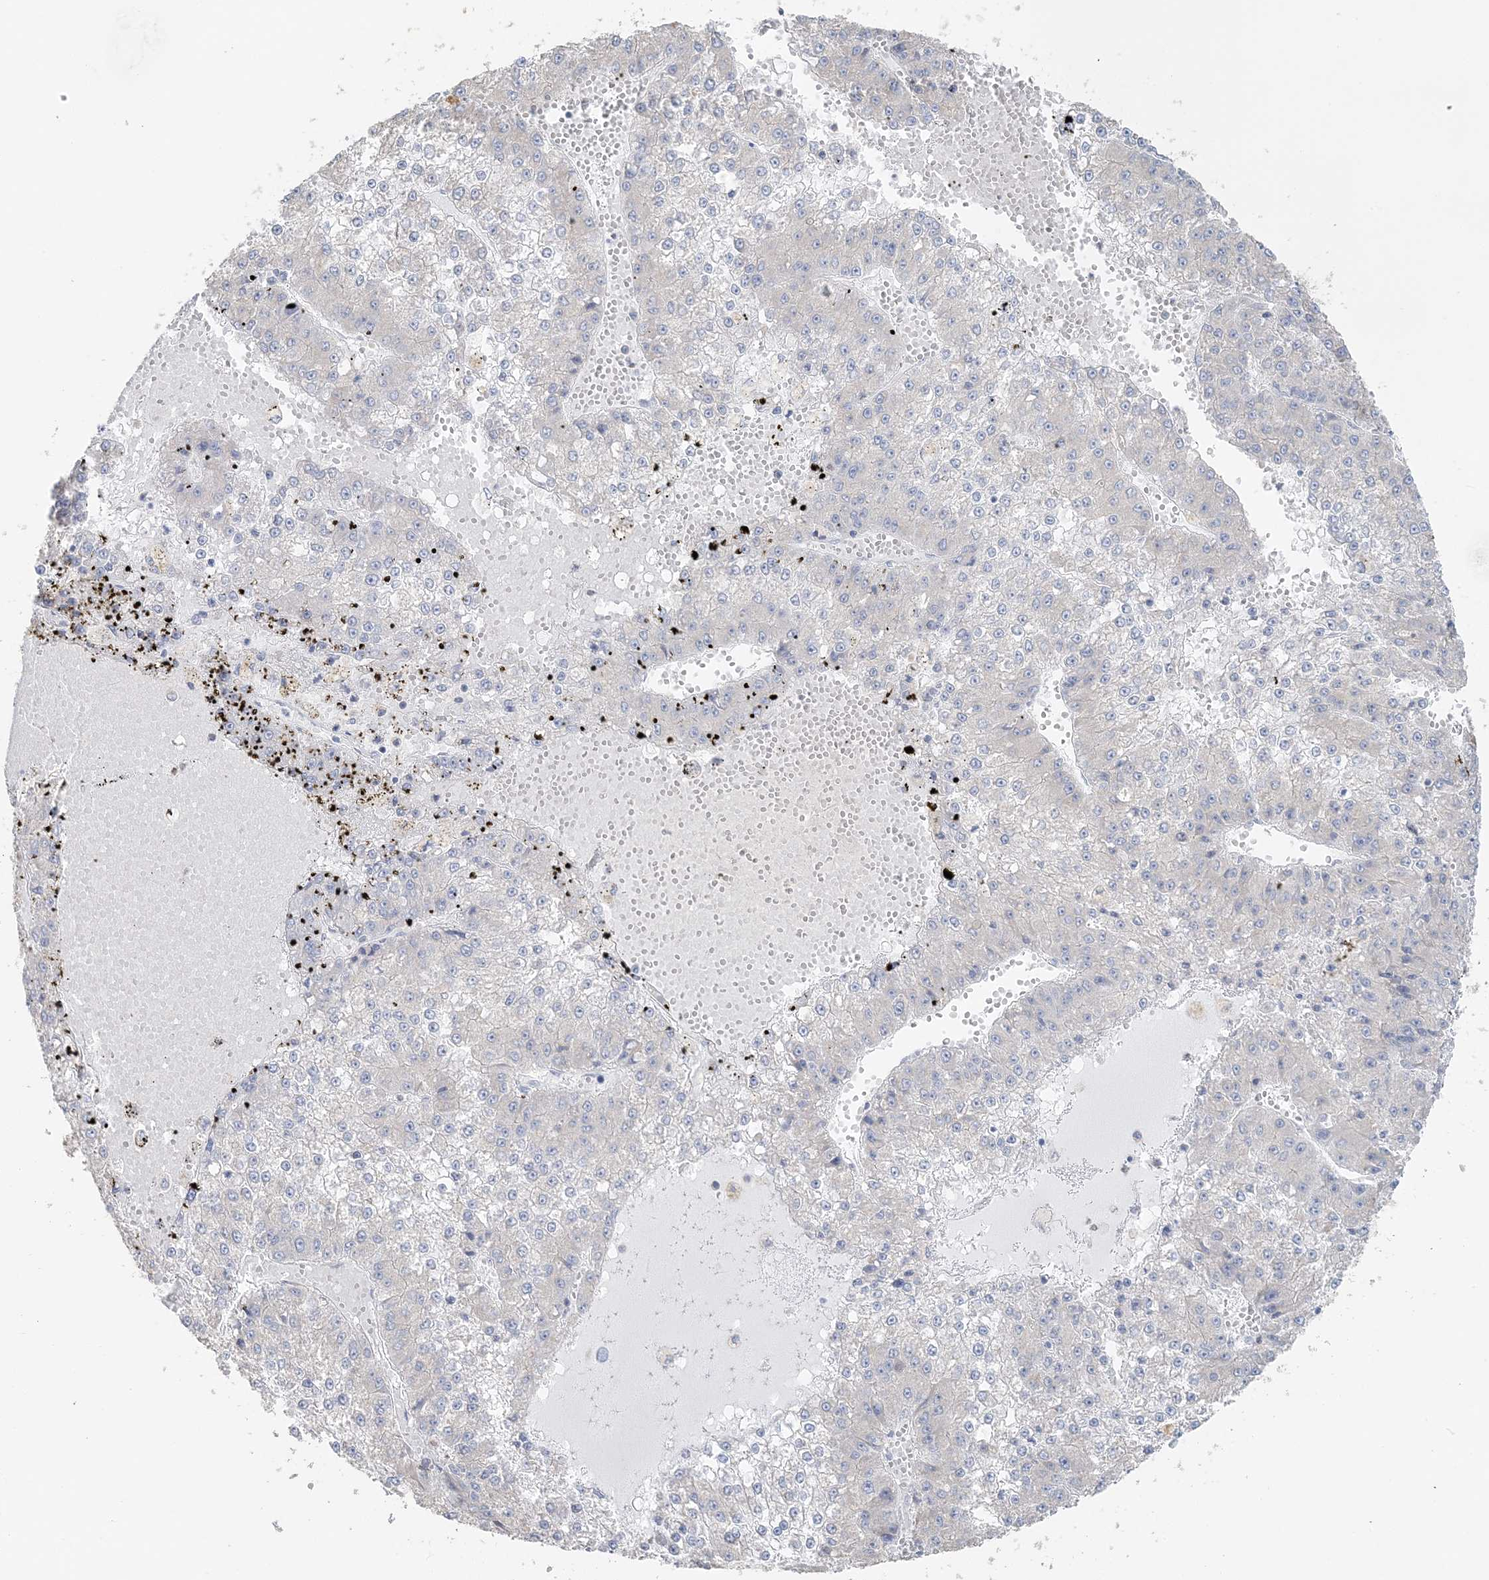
{"staining": {"intensity": "negative", "quantity": "none", "location": "none"}, "tissue": "liver cancer", "cell_type": "Tumor cells", "image_type": "cancer", "snomed": [{"axis": "morphology", "description": "Carcinoma, Hepatocellular, NOS"}, {"axis": "topography", "description": "Liver"}], "caption": "High power microscopy micrograph of an IHC image of liver cancer, revealing no significant staining in tumor cells.", "gene": "TBC1D5", "patient": {"sex": "female", "age": 73}}